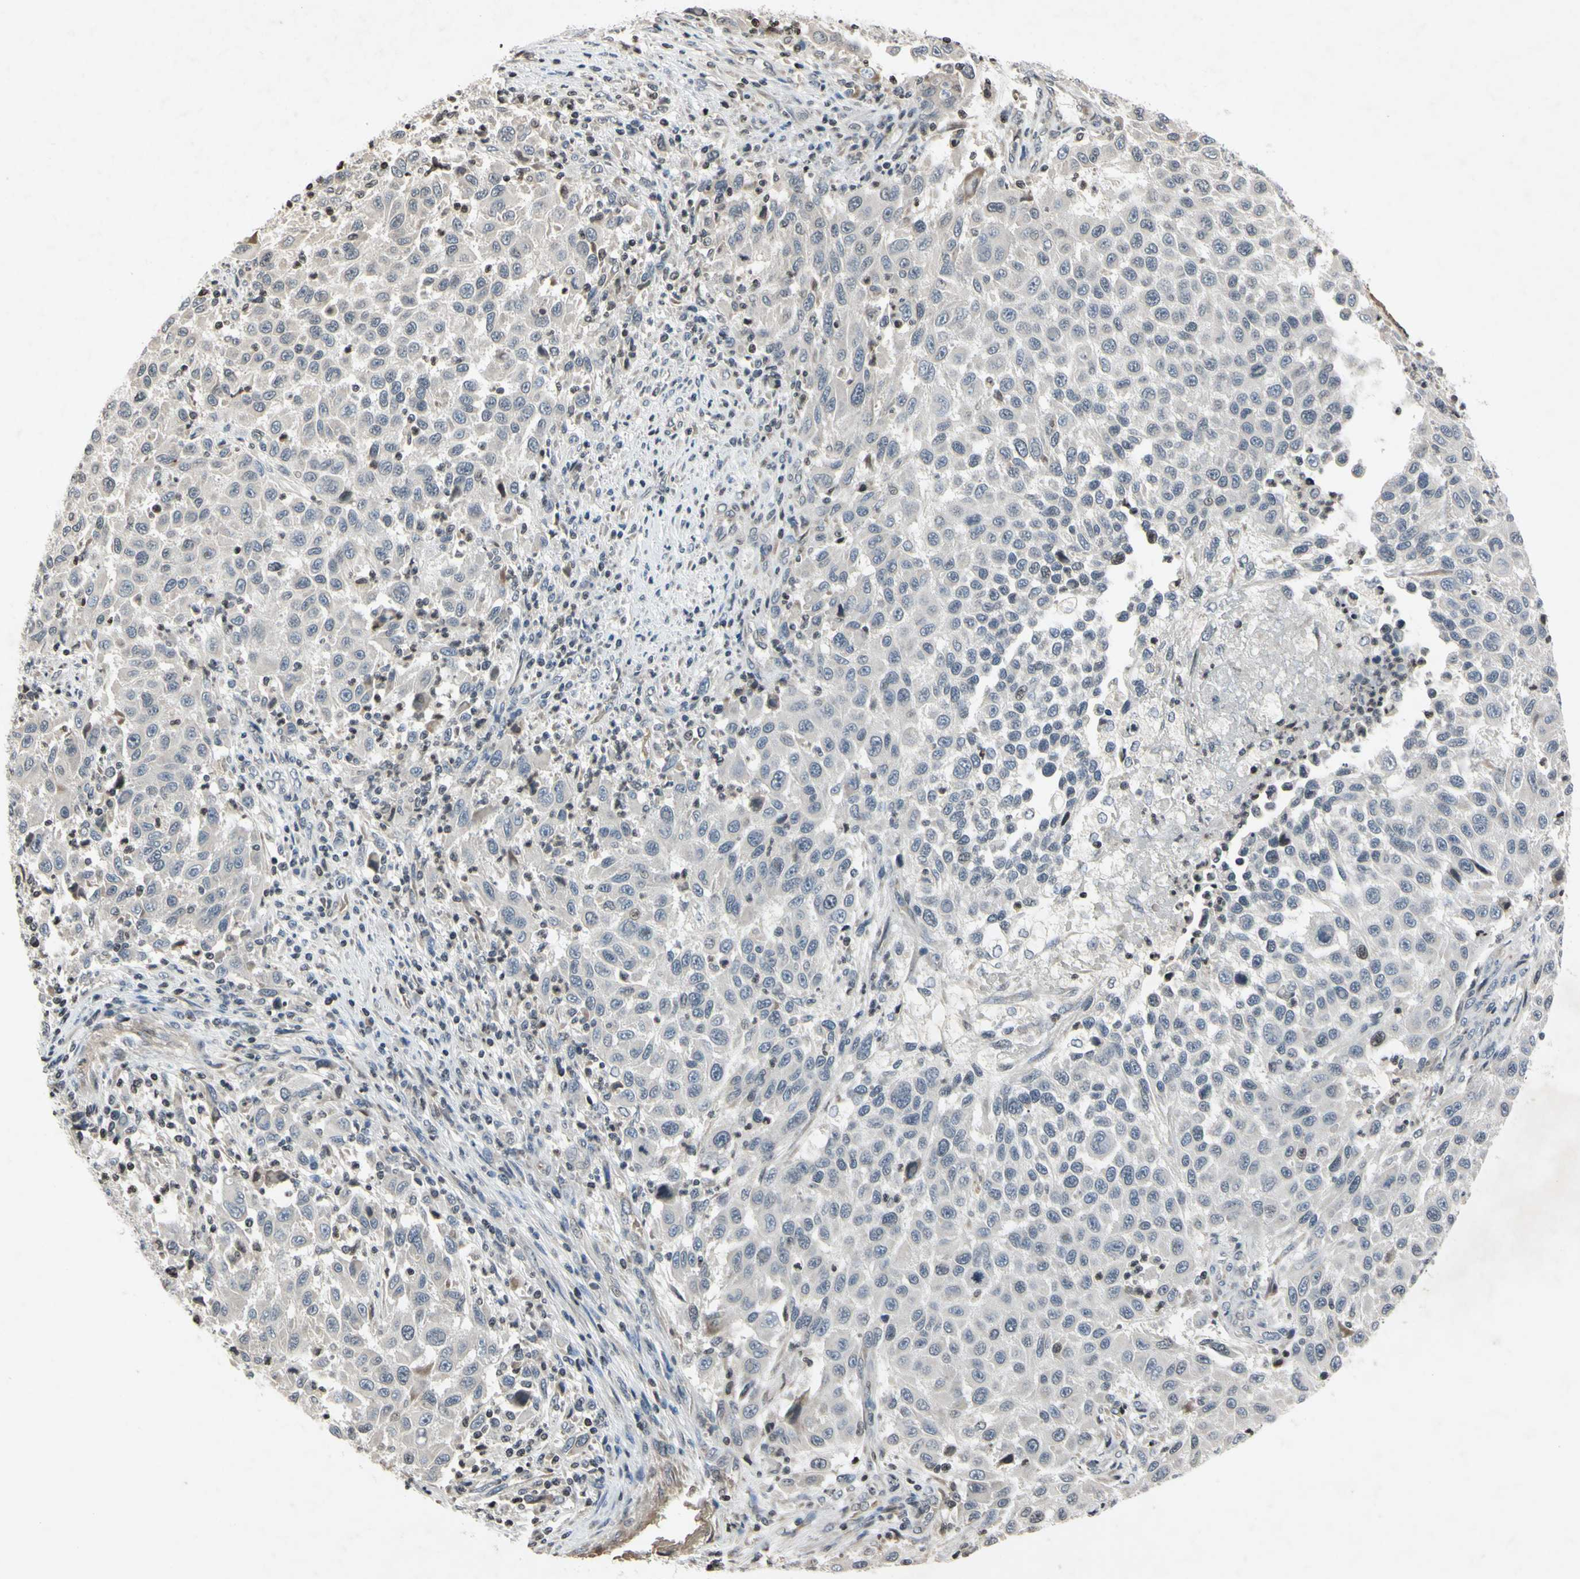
{"staining": {"intensity": "weak", "quantity": "<25%", "location": "nuclear"}, "tissue": "melanoma", "cell_type": "Tumor cells", "image_type": "cancer", "snomed": [{"axis": "morphology", "description": "Malignant melanoma, Metastatic site"}, {"axis": "topography", "description": "Lymph node"}], "caption": "An immunohistochemistry (IHC) micrograph of malignant melanoma (metastatic site) is shown. There is no staining in tumor cells of malignant melanoma (metastatic site). The staining was performed using DAB to visualize the protein expression in brown, while the nuclei were stained in blue with hematoxylin (Magnification: 20x).", "gene": "ARG1", "patient": {"sex": "male", "age": 61}}